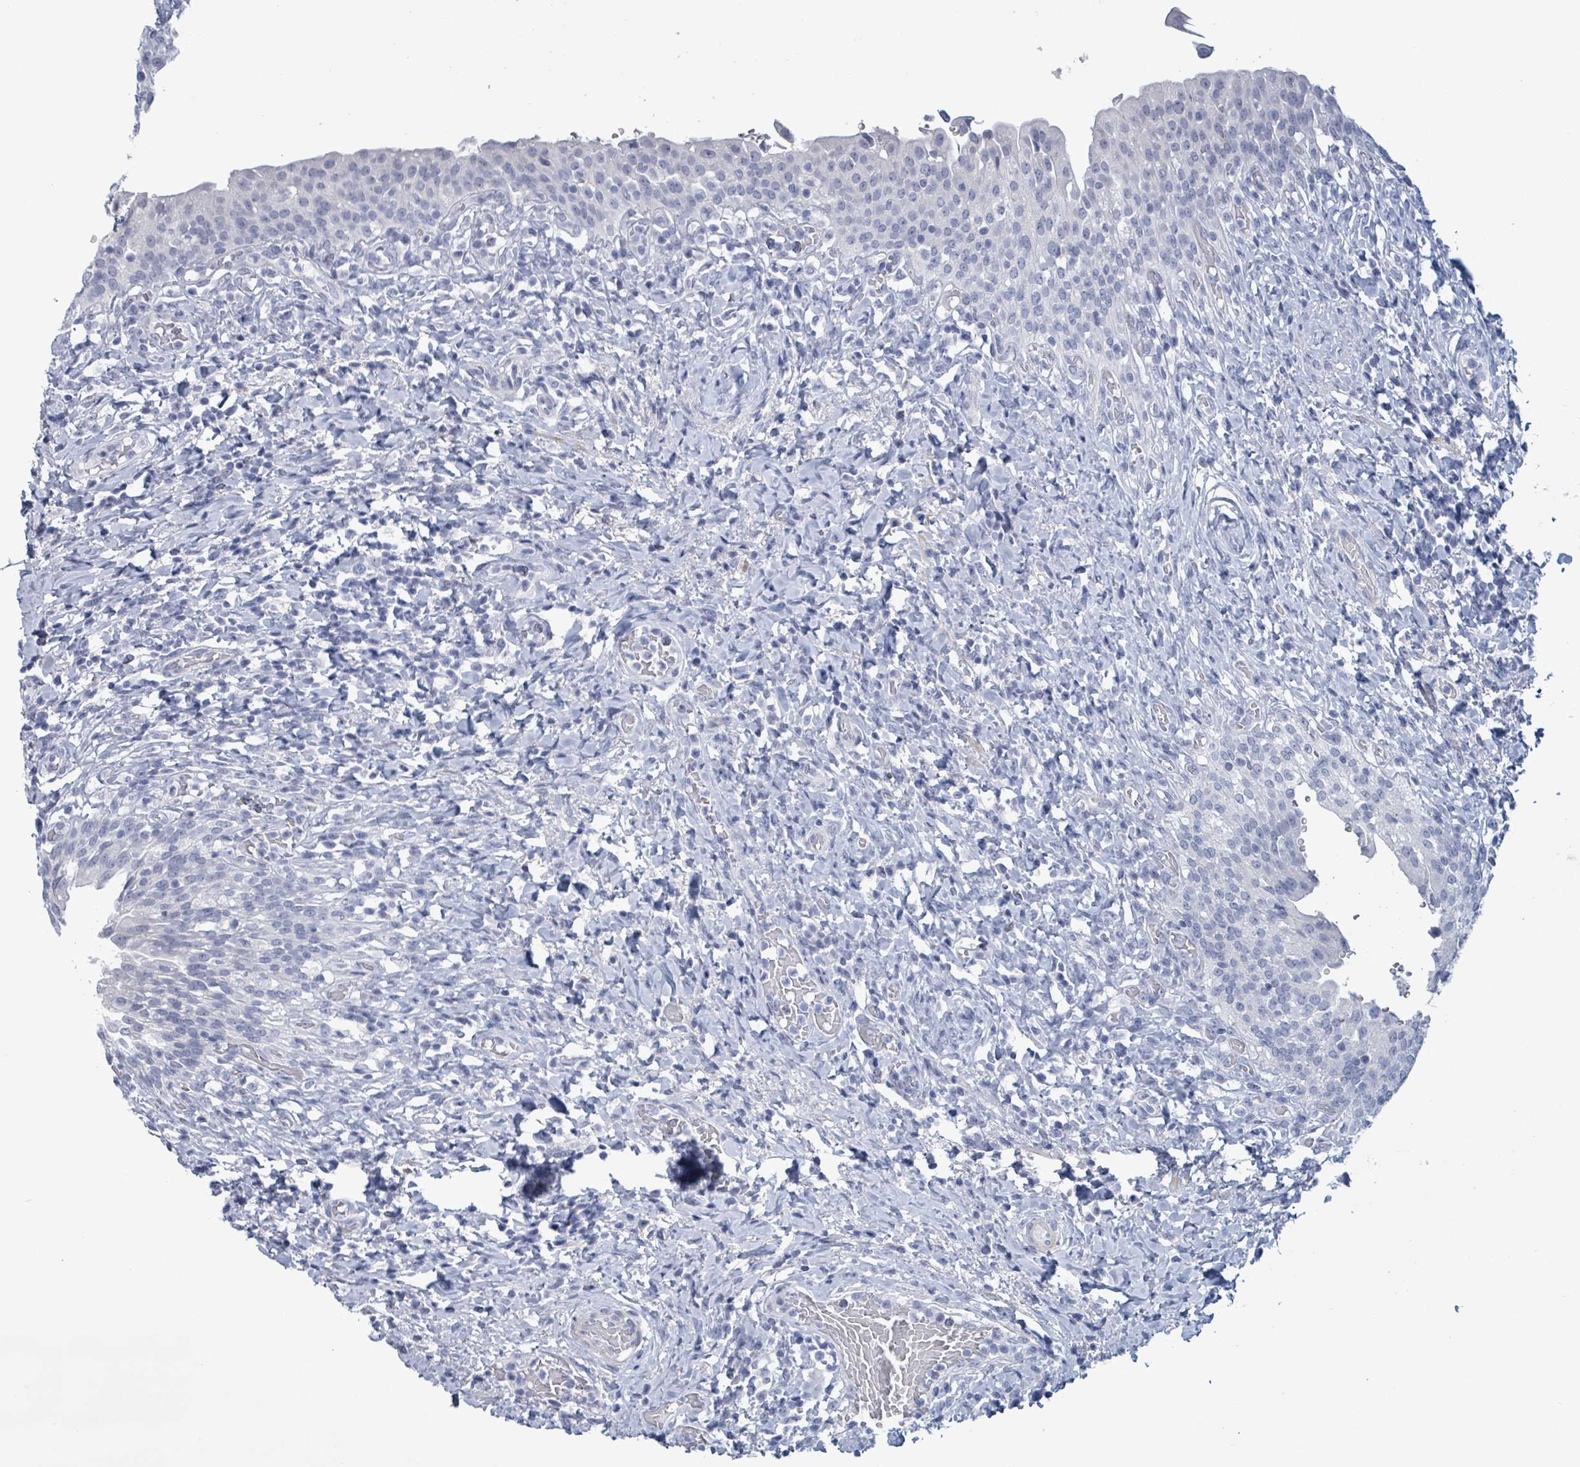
{"staining": {"intensity": "negative", "quantity": "none", "location": "none"}, "tissue": "urinary bladder", "cell_type": "Urothelial cells", "image_type": "normal", "snomed": [{"axis": "morphology", "description": "Normal tissue, NOS"}, {"axis": "morphology", "description": "Inflammation, NOS"}, {"axis": "topography", "description": "Urinary bladder"}], "caption": "Immunohistochemistry image of benign human urinary bladder stained for a protein (brown), which demonstrates no expression in urothelial cells.", "gene": "ZNF771", "patient": {"sex": "male", "age": 64}}